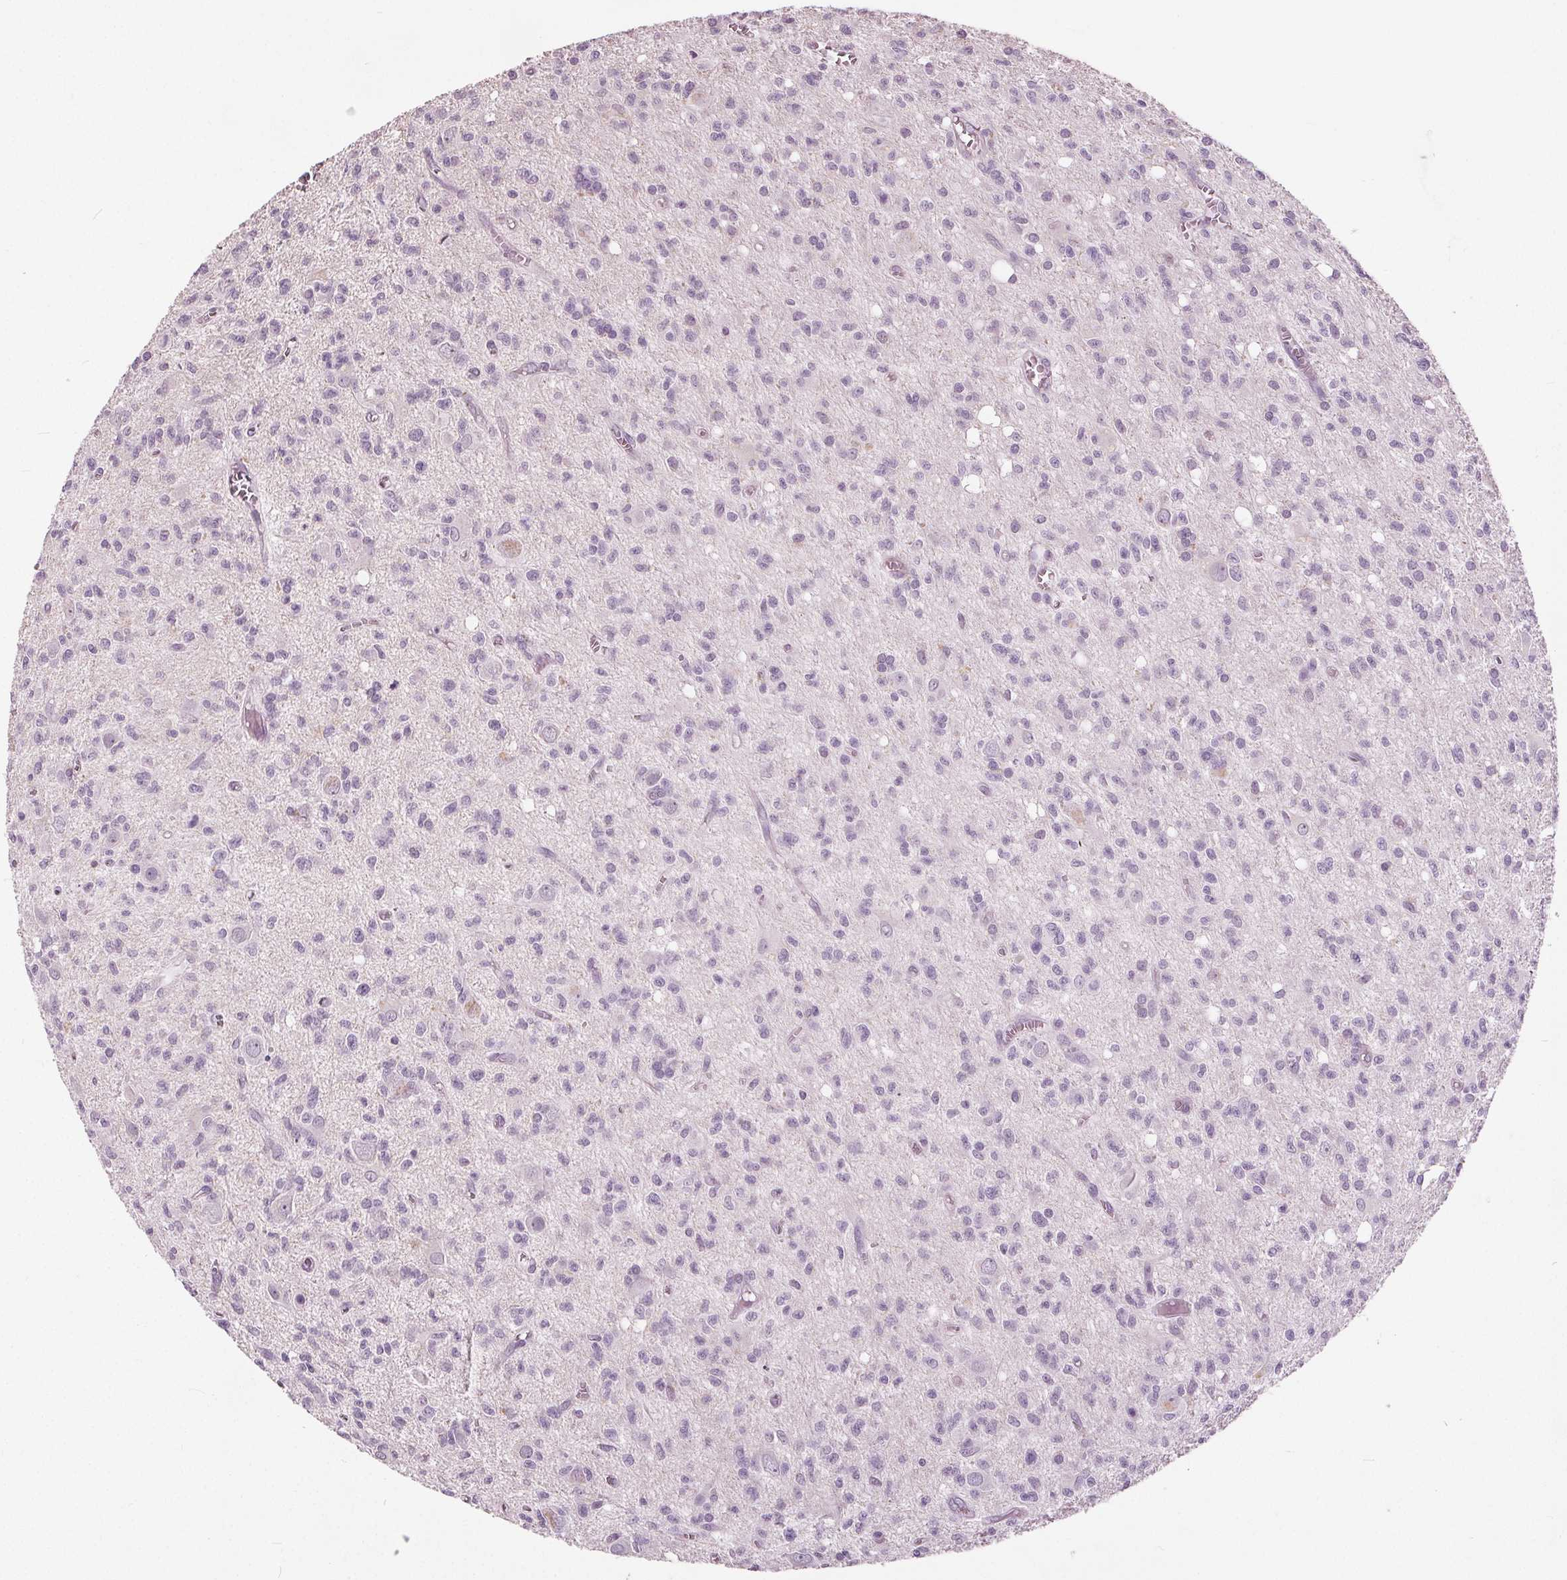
{"staining": {"intensity": "negative", "quantity": "none", "location": "none"}, "tissue": "glioma", "cell_type": "Tumor cells", "image_type": "cancer", "snomed": [{"axis": "morphology", "description": "Glioma, malignant, Low grade"}, {"axis": "topography", "description": "Brain"}], "caption": "IHC histopathology image of neoplastic tissue: human glioma stained with DAB exhibits no significant protein staining in tumor cells.", "gene": "TKFC", "patient": {"sex": "male", "age": 64}}